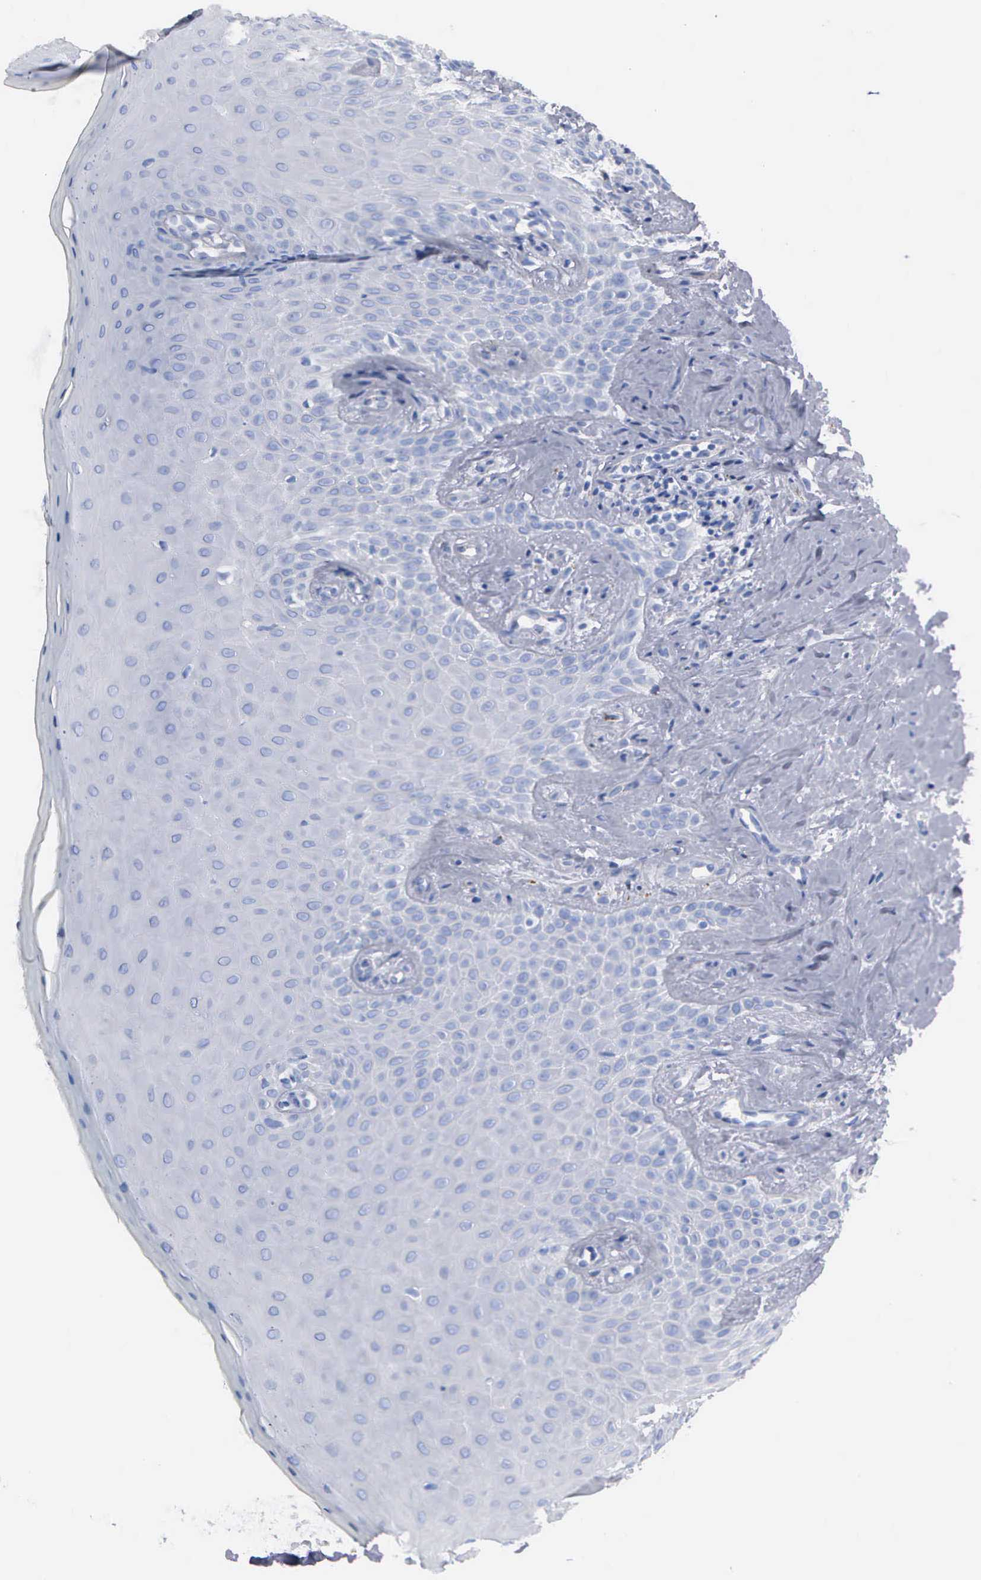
{"staining": {"intensity": "negative", "quantity": "none", "location": "none"}, "tissue": "oral mucosa", "cell_type": "Squamous epithelial cells", "image_type": "normal", "snomed": [{"axis": "morphology", "description": "Normal tissue, NOS"}, {"axis": "topography", "description": "Oral tissue"}], "caption": "High power microscopy histopathology image of an immunohistochemistry image of benign oral mucosa, revealing no significant staining in squamous epithelial cells. Nuclei are stained in blue.", "gene": "CTSL", "patient": {"sex": "male", "age": 69}}